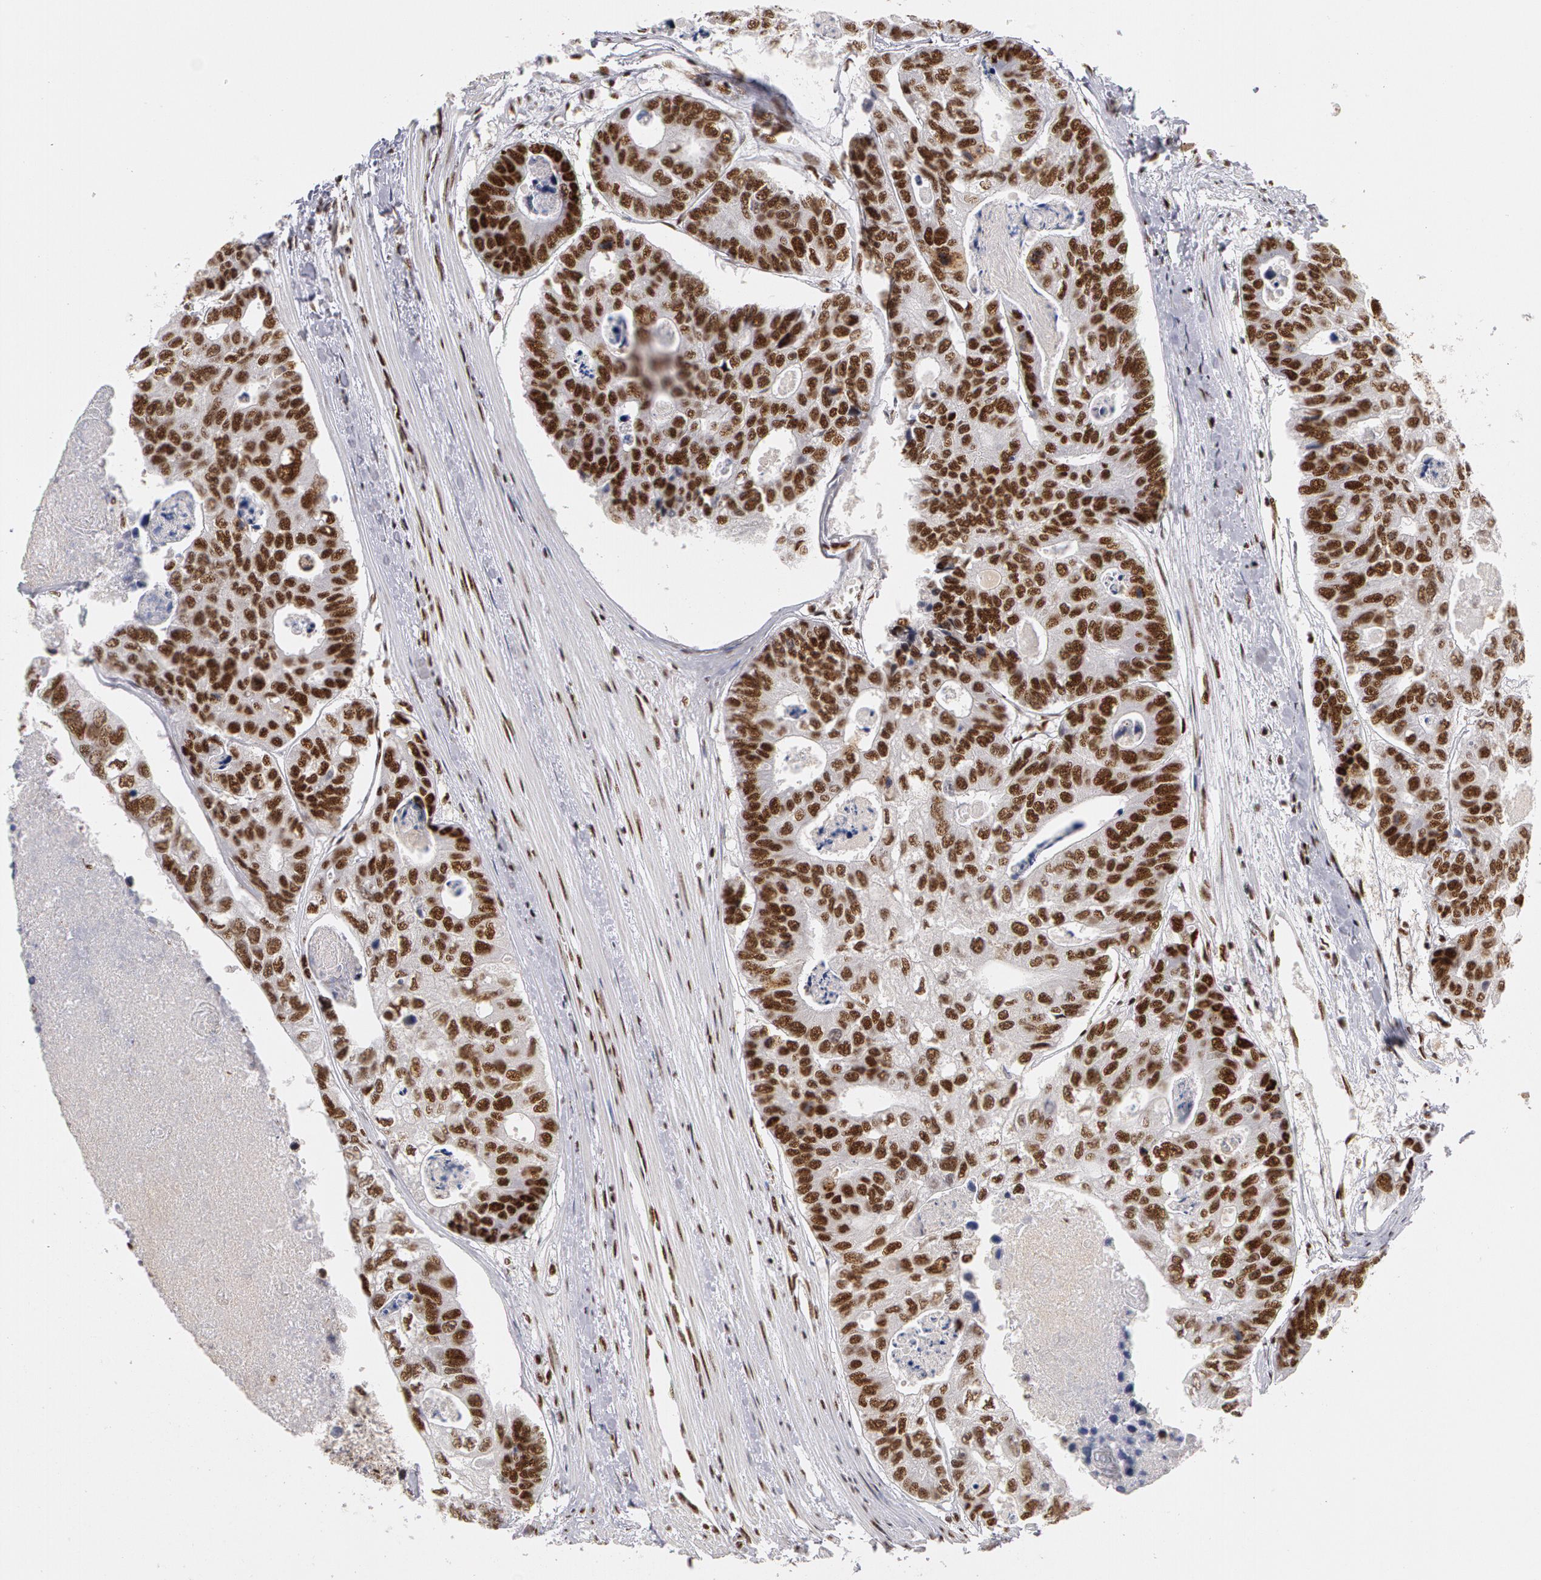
{"staining": {"intensity": "strong", "quantity": ">75%", "location": "nuclear"}, "tissue": "colorectal cancer", "cell_type": "Tumor cells", "image_type": "cancer", "snomed": [{"axis": "morphology", "description": "Adenocarcinoma, NOS"}, {"axis": "topography", "description": "Colon"}], "caption": "Immunohistochemistry (IHC) photomicrograph of adenocarcinoma (colorectal) stained for a protein (brown), which reveals high levels of strong nuclear positivity in approximately >75% of tumor cells.", "gene": "PNN", "patient": {"sex": "female", "age": 86}}